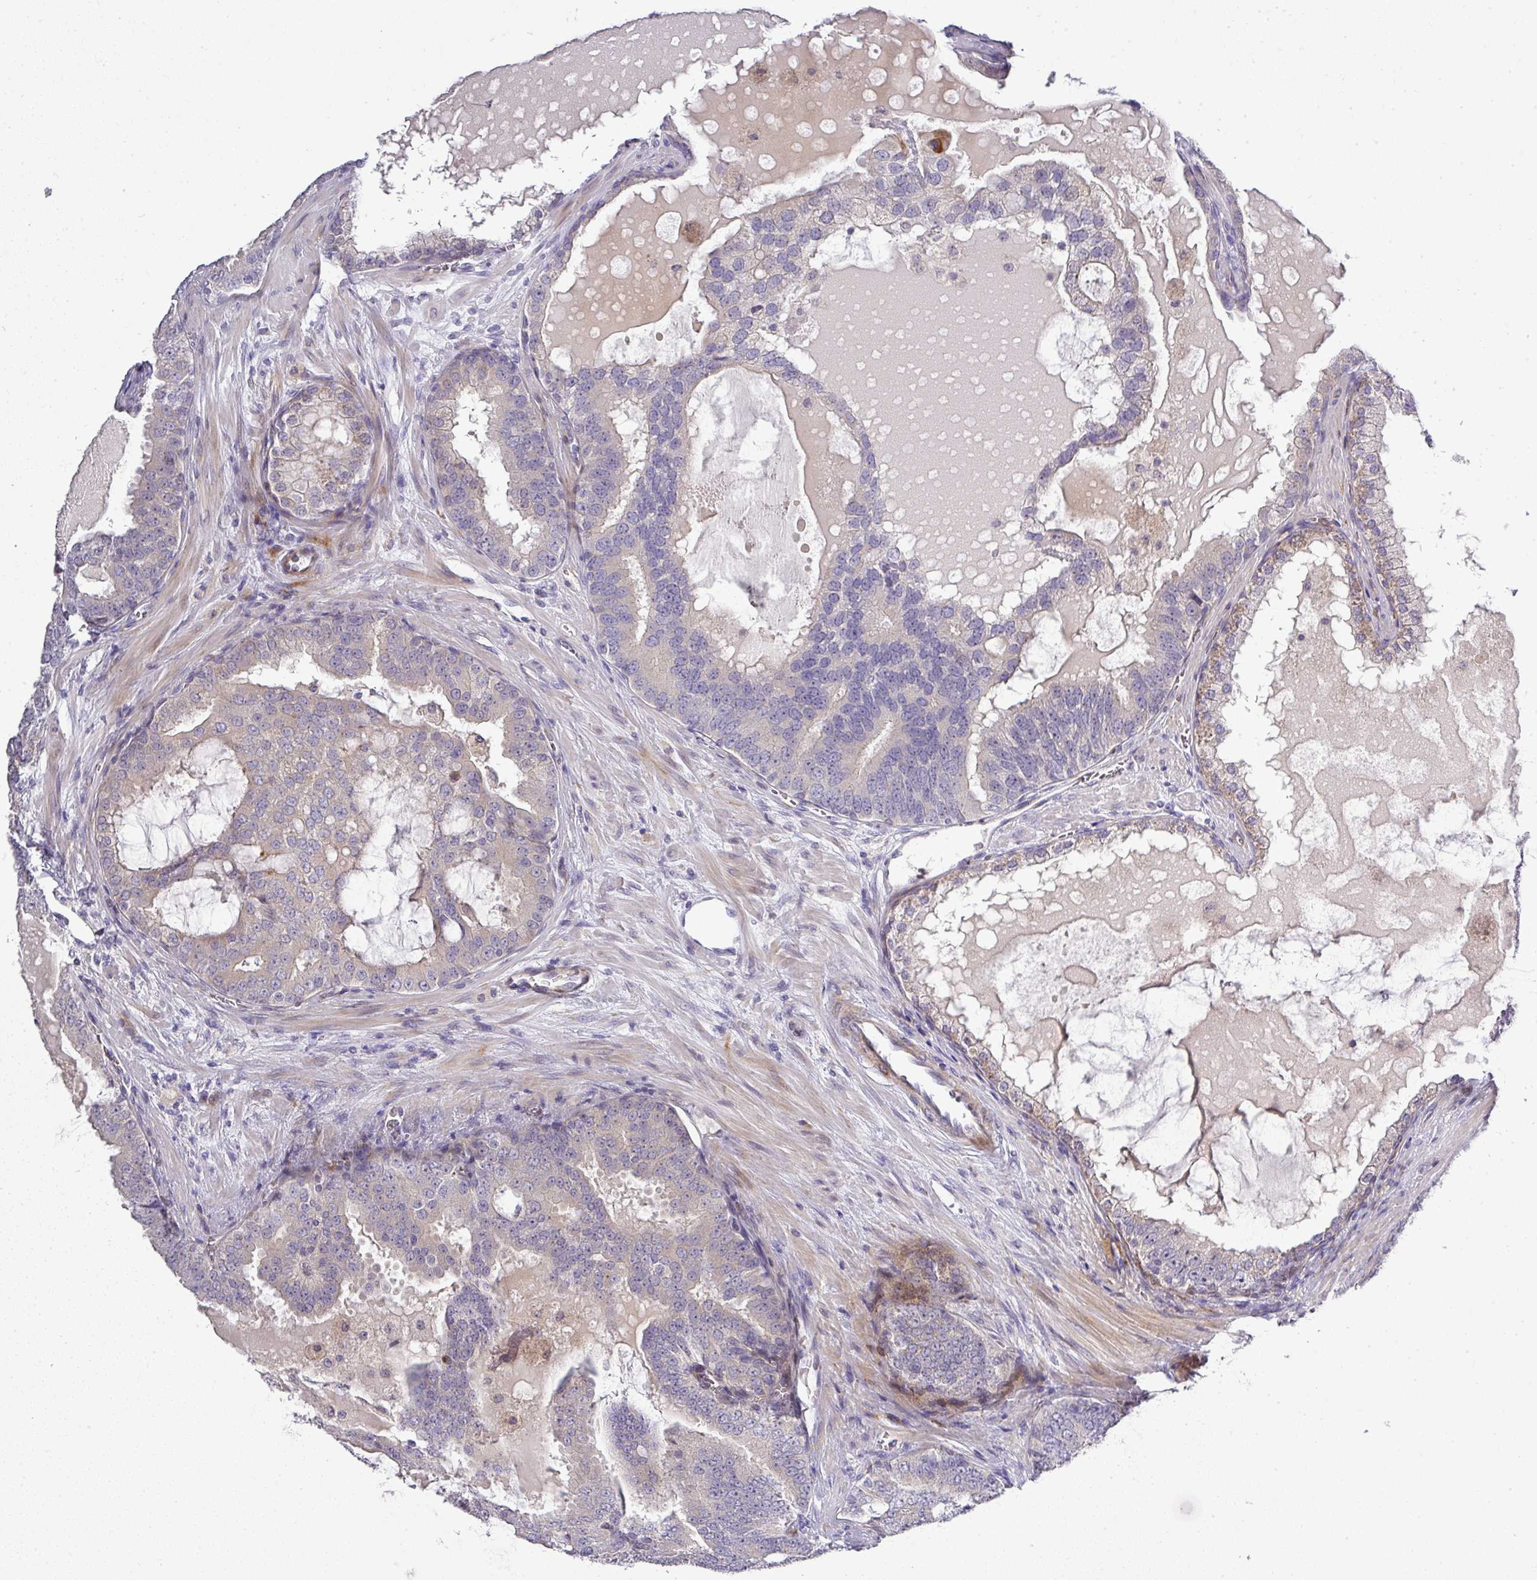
{"staining": {"intensity": "negative", "quantity": "none", "location": "none"}, "tissue": "prostate cancer", "cell_type": "Tumor cells", "image_type": "cancer", "snomed": [{"axis": "morphology", "description": "Adenocarcinoma, High grade"}, {"axis": "topography", "description": "Prostate"}], "caption": "Tumor cells show no significant positivity in prostate cancer (adenocarcinoma (high-grade)).", "gene": "ATP6V1F", "patient": {"sex": "male", "age": 55}}